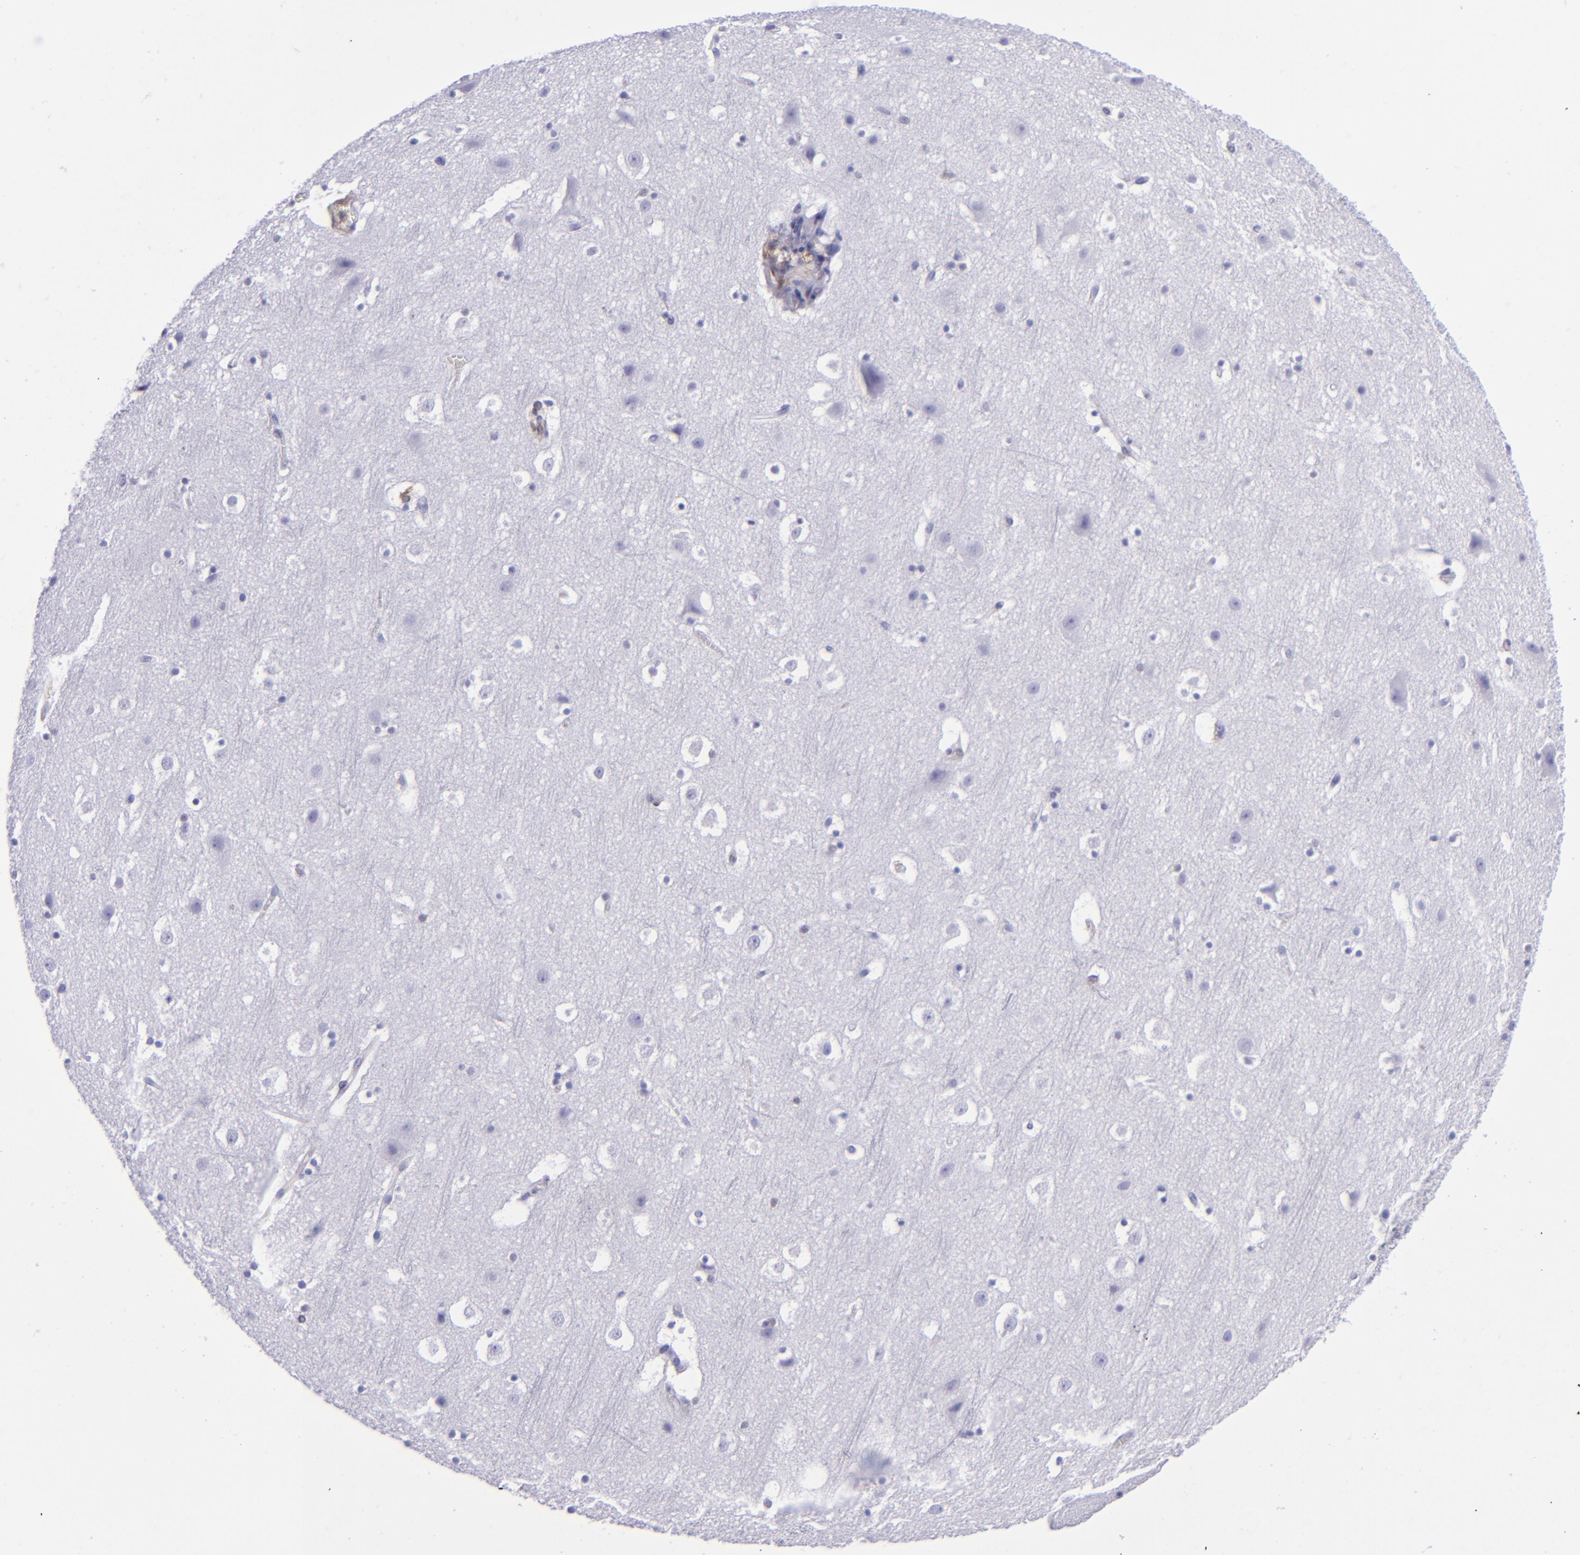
{"staining": {"intensity": "moderate", "quantity": "<25%", "location": "cytoplasmic/membranous"}, "tissue": "cerebral cortex", "cell_type": "Endothelial cells", "image_type": "normal", "snomed": [{"axis": "morphology", "description": "Normal tissue, NOS"}, {"axis": "topography", "description": "Cerebral cortex"}], "caption": "Brown immunohistochemical staining in unremarkable human cerebral cortex displays moderate cytoplasmic/membranous staining in about <25% of endothelial cells. The staining is performed using DAB brown chromogen to label protein expression. The nuclei are counter-stained blue using hematoxylin.", "gene": "TYMP", "patient": {"sex": "male", "age": 45}}